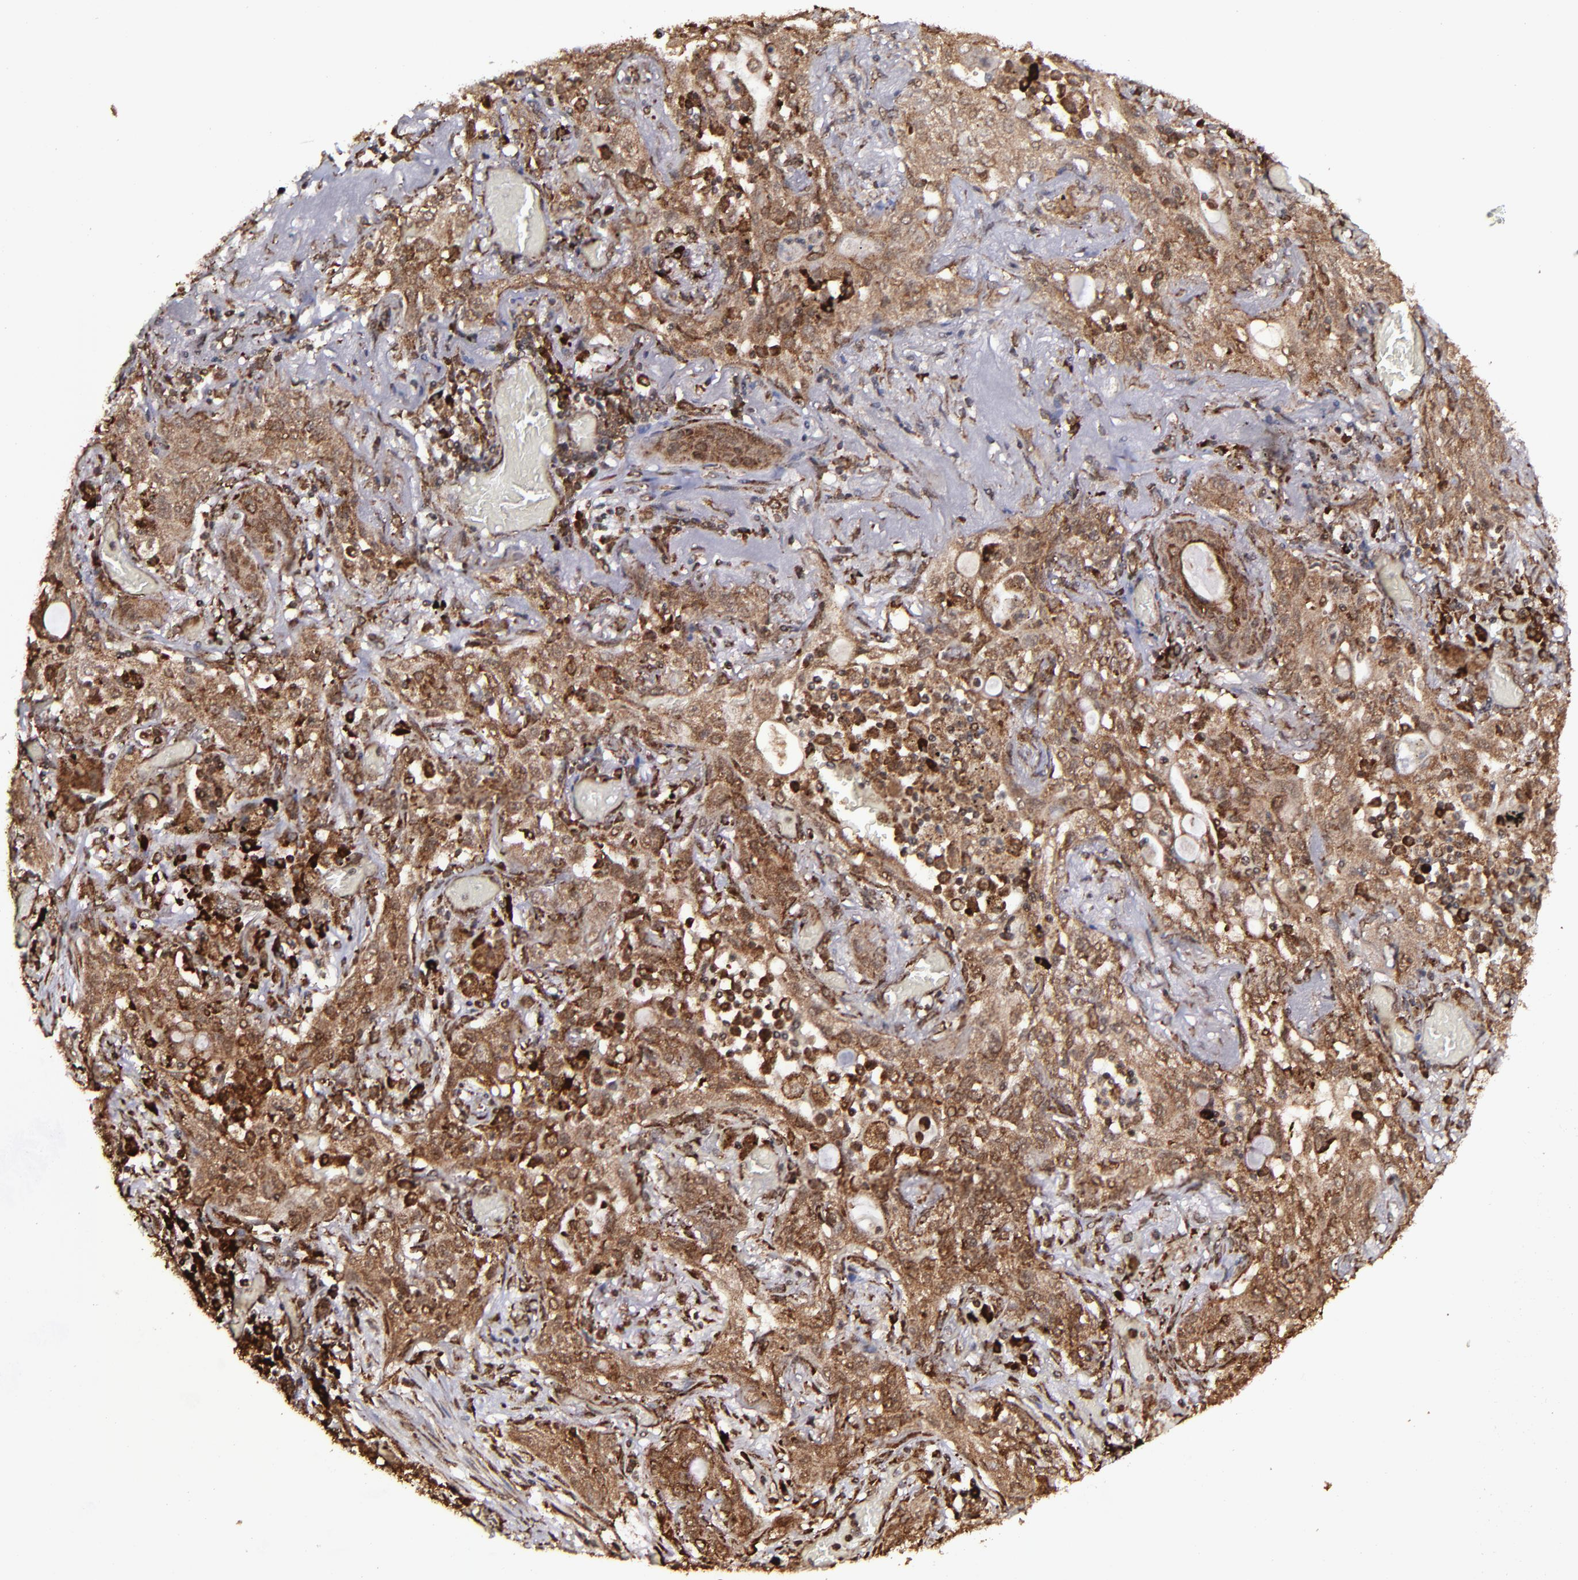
{"staining": {"intensity": "strong", "quantity": ">75%", "location": "cytoplasmic/membranous,nuclear"}, "tissue": "lung cancer", "cell_type": "Tumor cells", "image_type": "cancer", "snomed": [{"axis": "morphology", "description": "Squamous cell carcinoma, NOS"}, {"axis": "topography", "description": "Lung"}], "caption": "Lung cancer (squamous cell carcinoma) stained for a protein (brown) shows strong cytoplasmic/membranous and nuclear positive positivity in about >75% of tumor cells.", "gene": "EIF4ENIF1", "patient": {"sex": "female", "age": 47}}